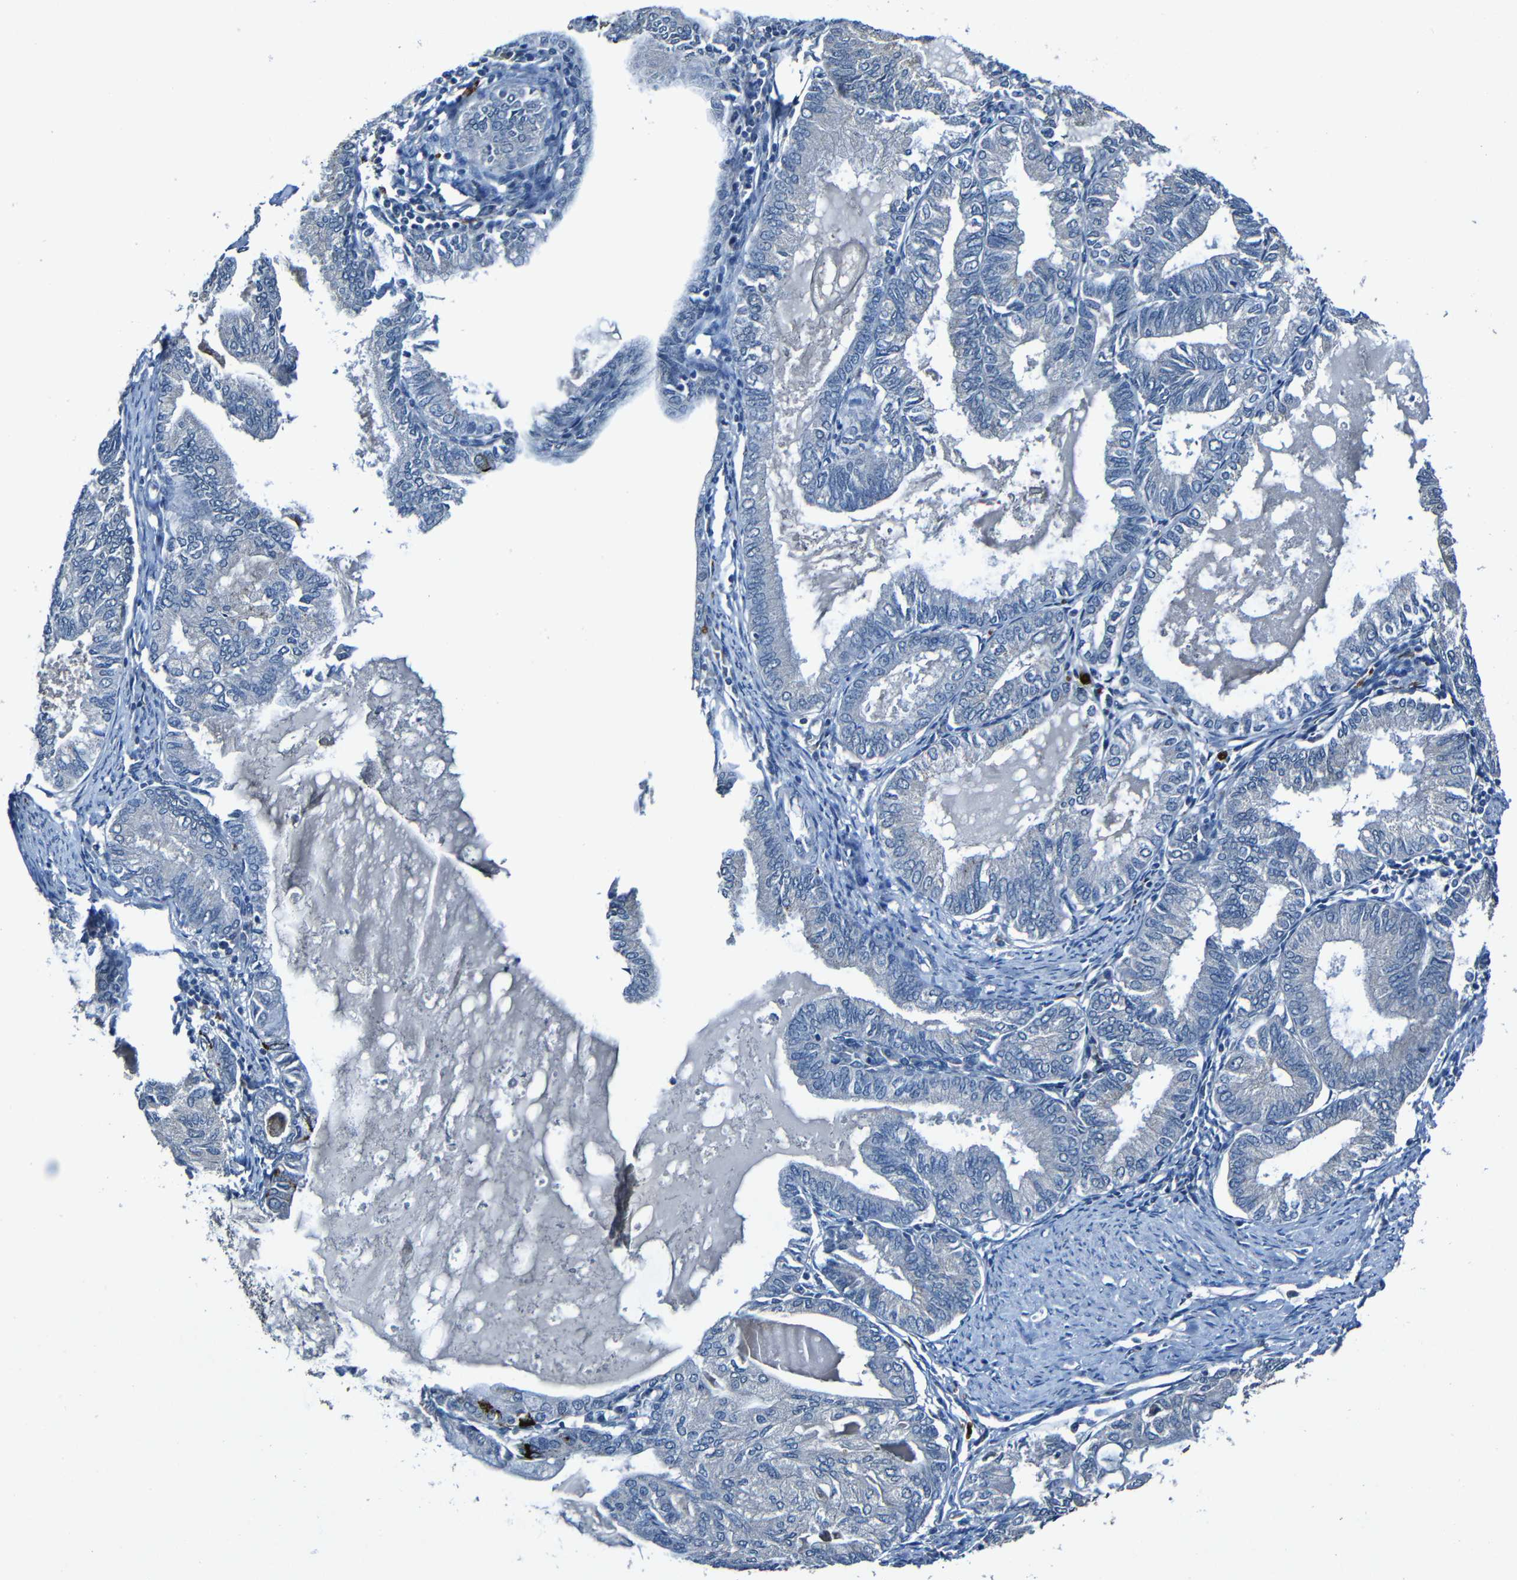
{"staining": {"intensity": "negative", "quantity": "none", "location": "none"}, "tissue": "endometrial cancer", "cell_type": "Tumor cells", "image_type": "cancer", "snomed": [{"axis": "morphology", "description": "Adenocarcinoma, NOS"}, {"axis": "topography", "description": "Endometrium"}], "caption": "This is a histopathology image of IHC staining of endometrial adenocarcinoma, which shows no positivity in tumor cells.", "gene": "LRRC70", "patient": {"sex": "female", "age": 86}}